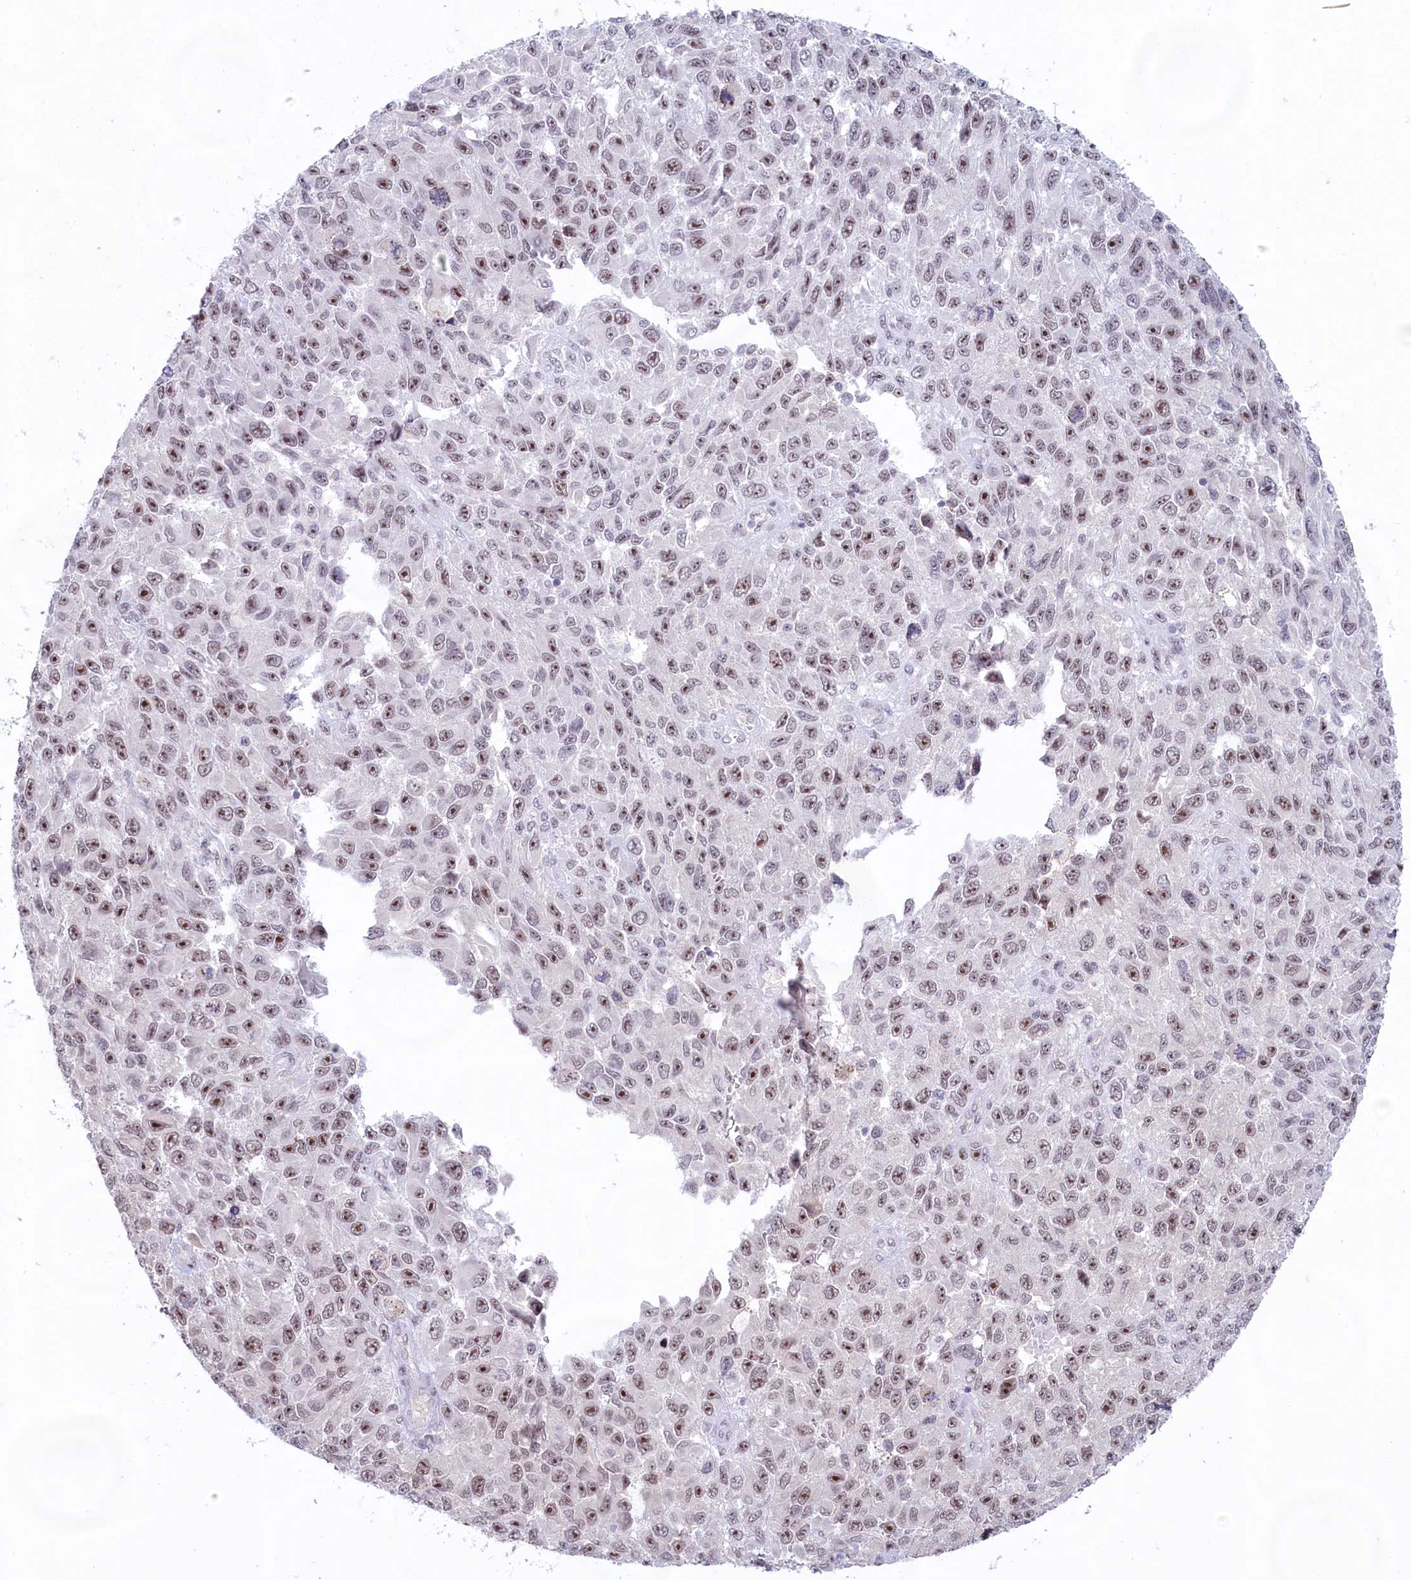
{"staining": {"intensity": "moderate", "quantity": "25%-75%", "location": "nuclear"}, "tissue": "melanoma", "cell_type": "Tumor cells", "image_type": "cancer", "snomed": [{"axis": "morphology", "description": "Normal tissue, NOS"}, {"axis": "morphology", "description": "Malignant melanoma, NOS"}, {"axis": "topography", "description": "Skin"}], "caption": "Human melanoma stained for a protein (brown) displays moderate nuclear positive positivity in approximately 25%-75% of tumor cells.", "gene": "C1D", "patient": {"sex": "female", "age": 96}}